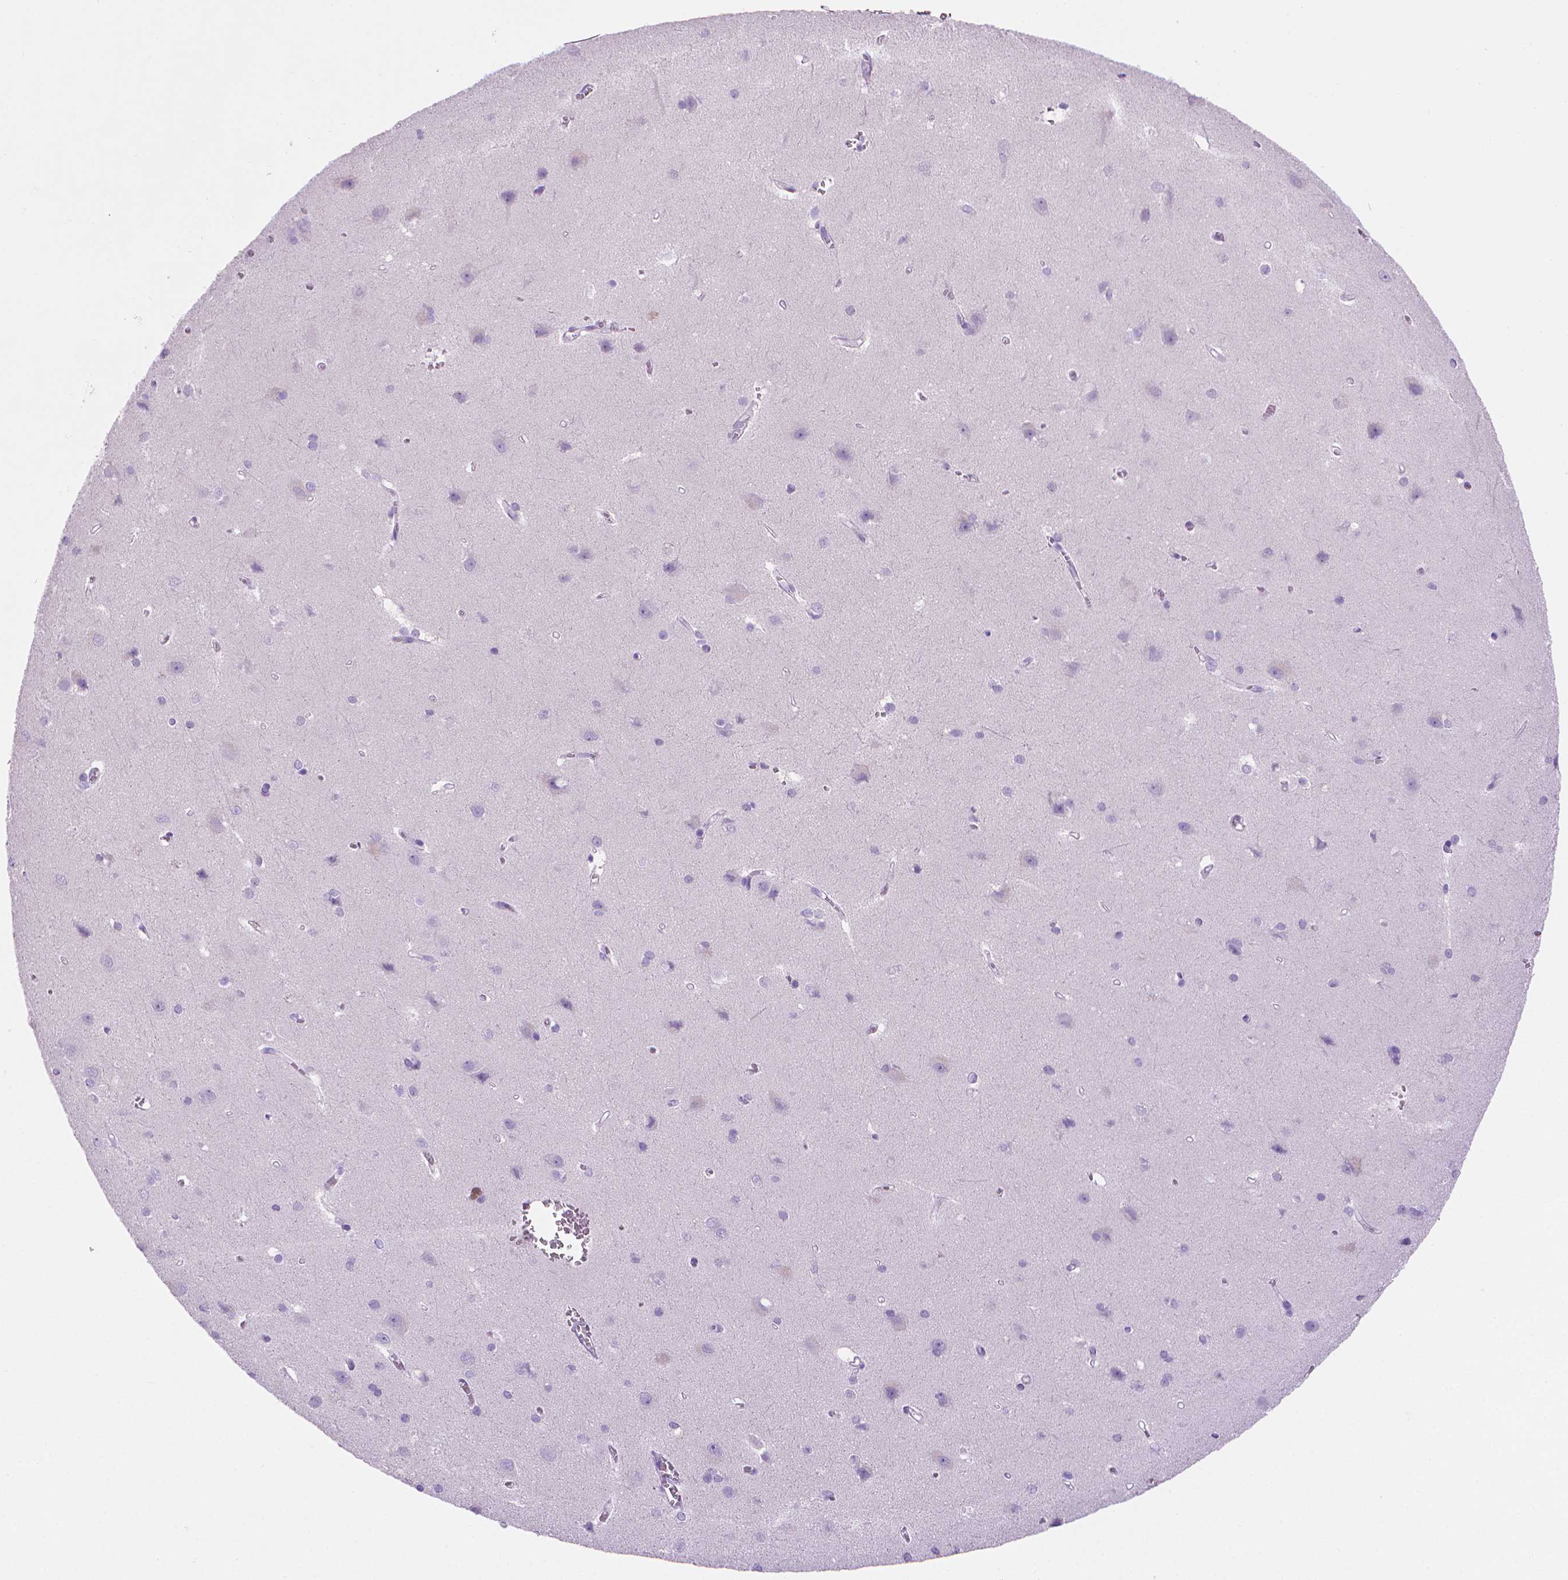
{"staining": {"intensity": "negative", "quantity": "none", "location": "none"}, "tissue": "cerebral cortex", "cell_type": "Endothelial cells", "image_type": "normal", "snomed": [{"axis": "morphology", "description": "Normal tissue, NOS"}, {"axis": "topography", "description": "Cerebral cortex"}], "caption": "The histopathology image demonstrates no staining of endothelial cells in unremarkable cerebral cortex. (Brightfield microscopy of DAB (3,3'-diaminobenzidine) IHC at high magnification).", "gene": "FASN", "patient": {"sex": "male", "age": 37}}